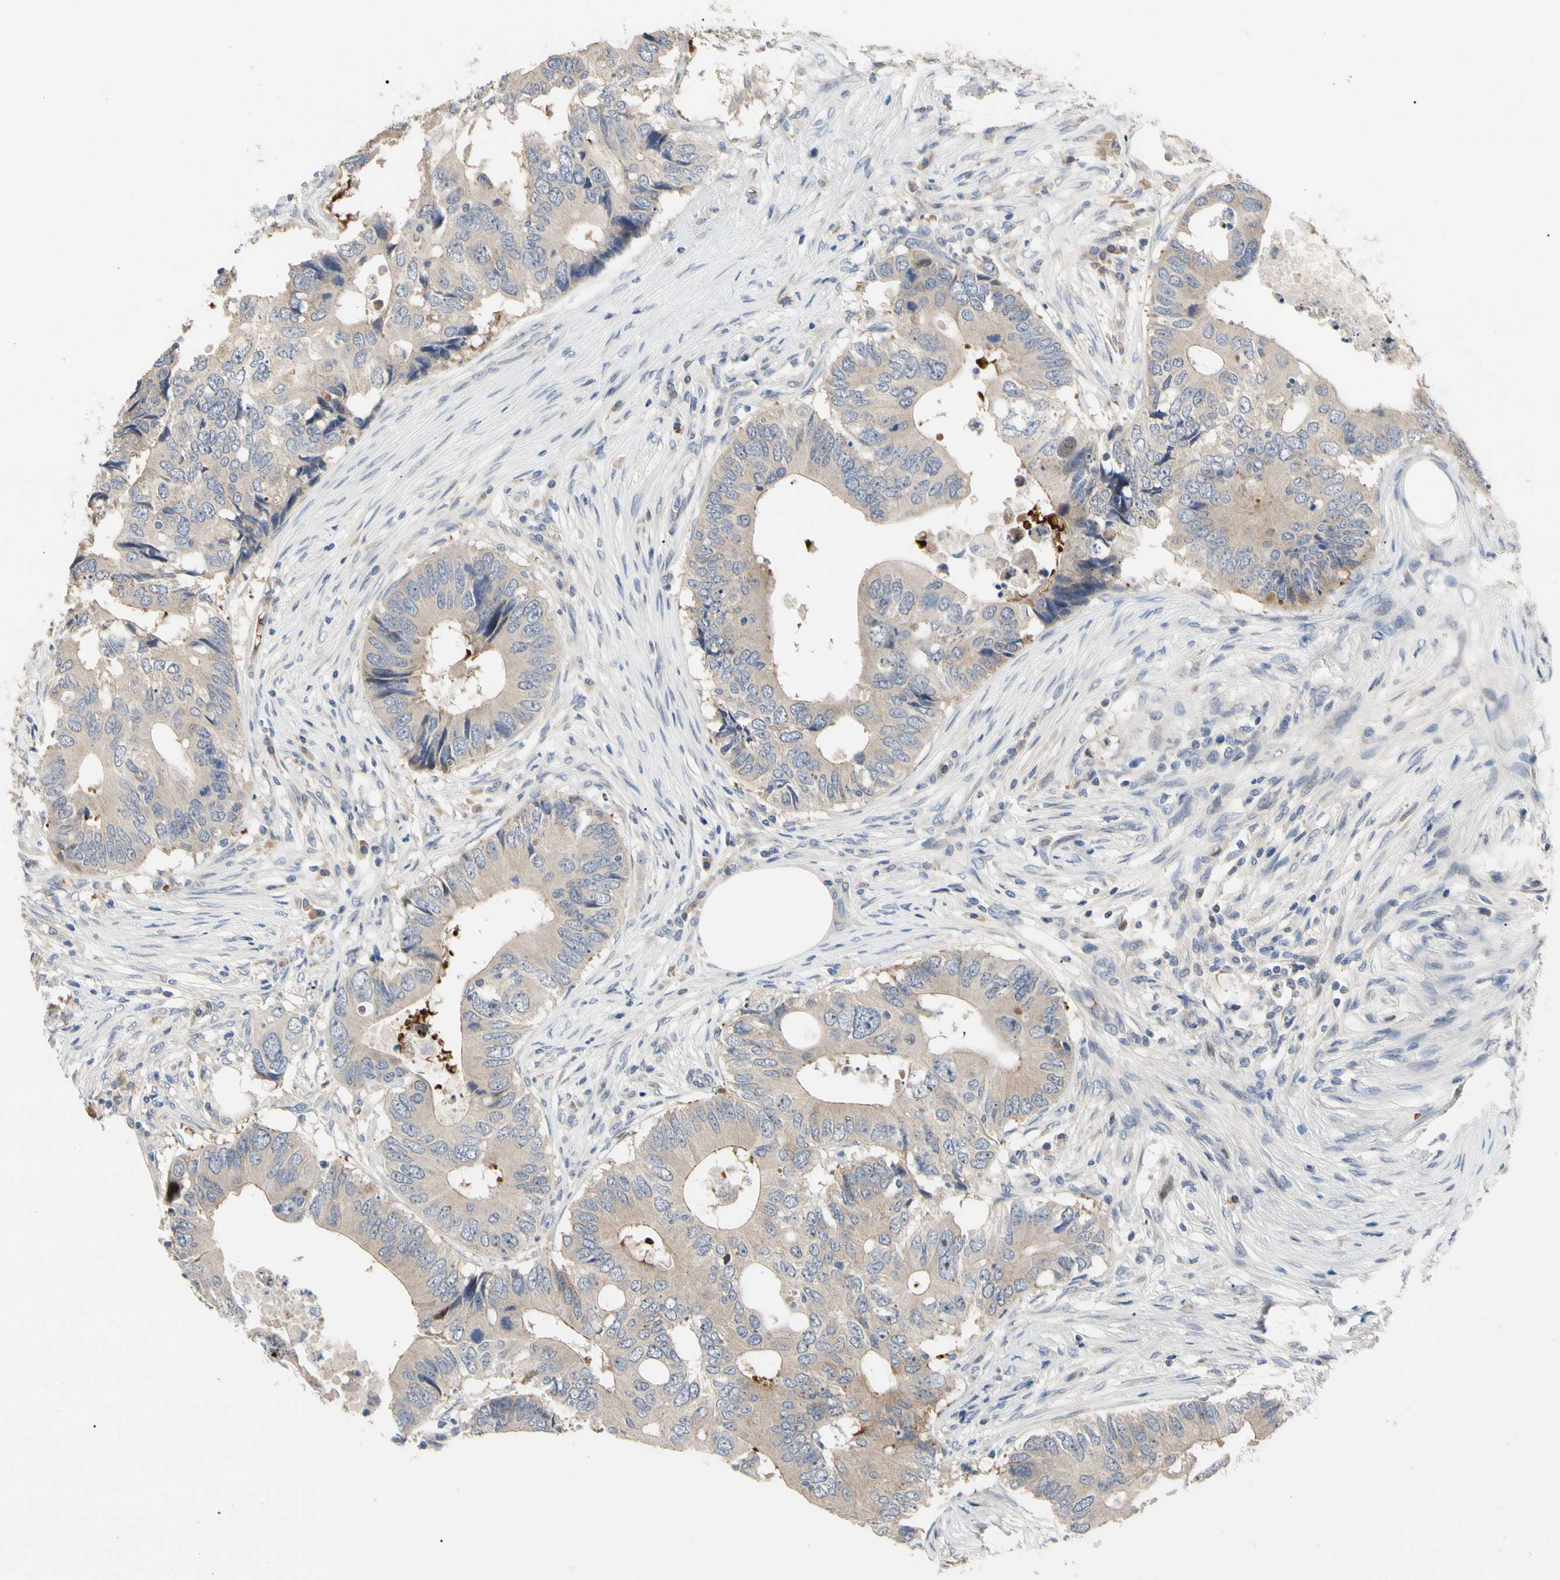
{"staining": {"intensity": "weak", "quantity": ">75%", "location": "cytoplasmic/membranous"}, "tissue": "colorectal cancer", "cell_type": "Tumor cells", "image_type": "cancer", "snomed": [{"axis": "morphology", "description": "Adenocarcinoma, NOS"}, {"axis": "topography", "description": "Colon"}], "caption": "IHC image of human colorectal cancer stained for a protein (brown), which displays low levels of weak cytoplasmic/membranous positivity in about >75% of tumor cells.", "gene": "HMGCR", "patient": {"sex": "male", "age": 71}}